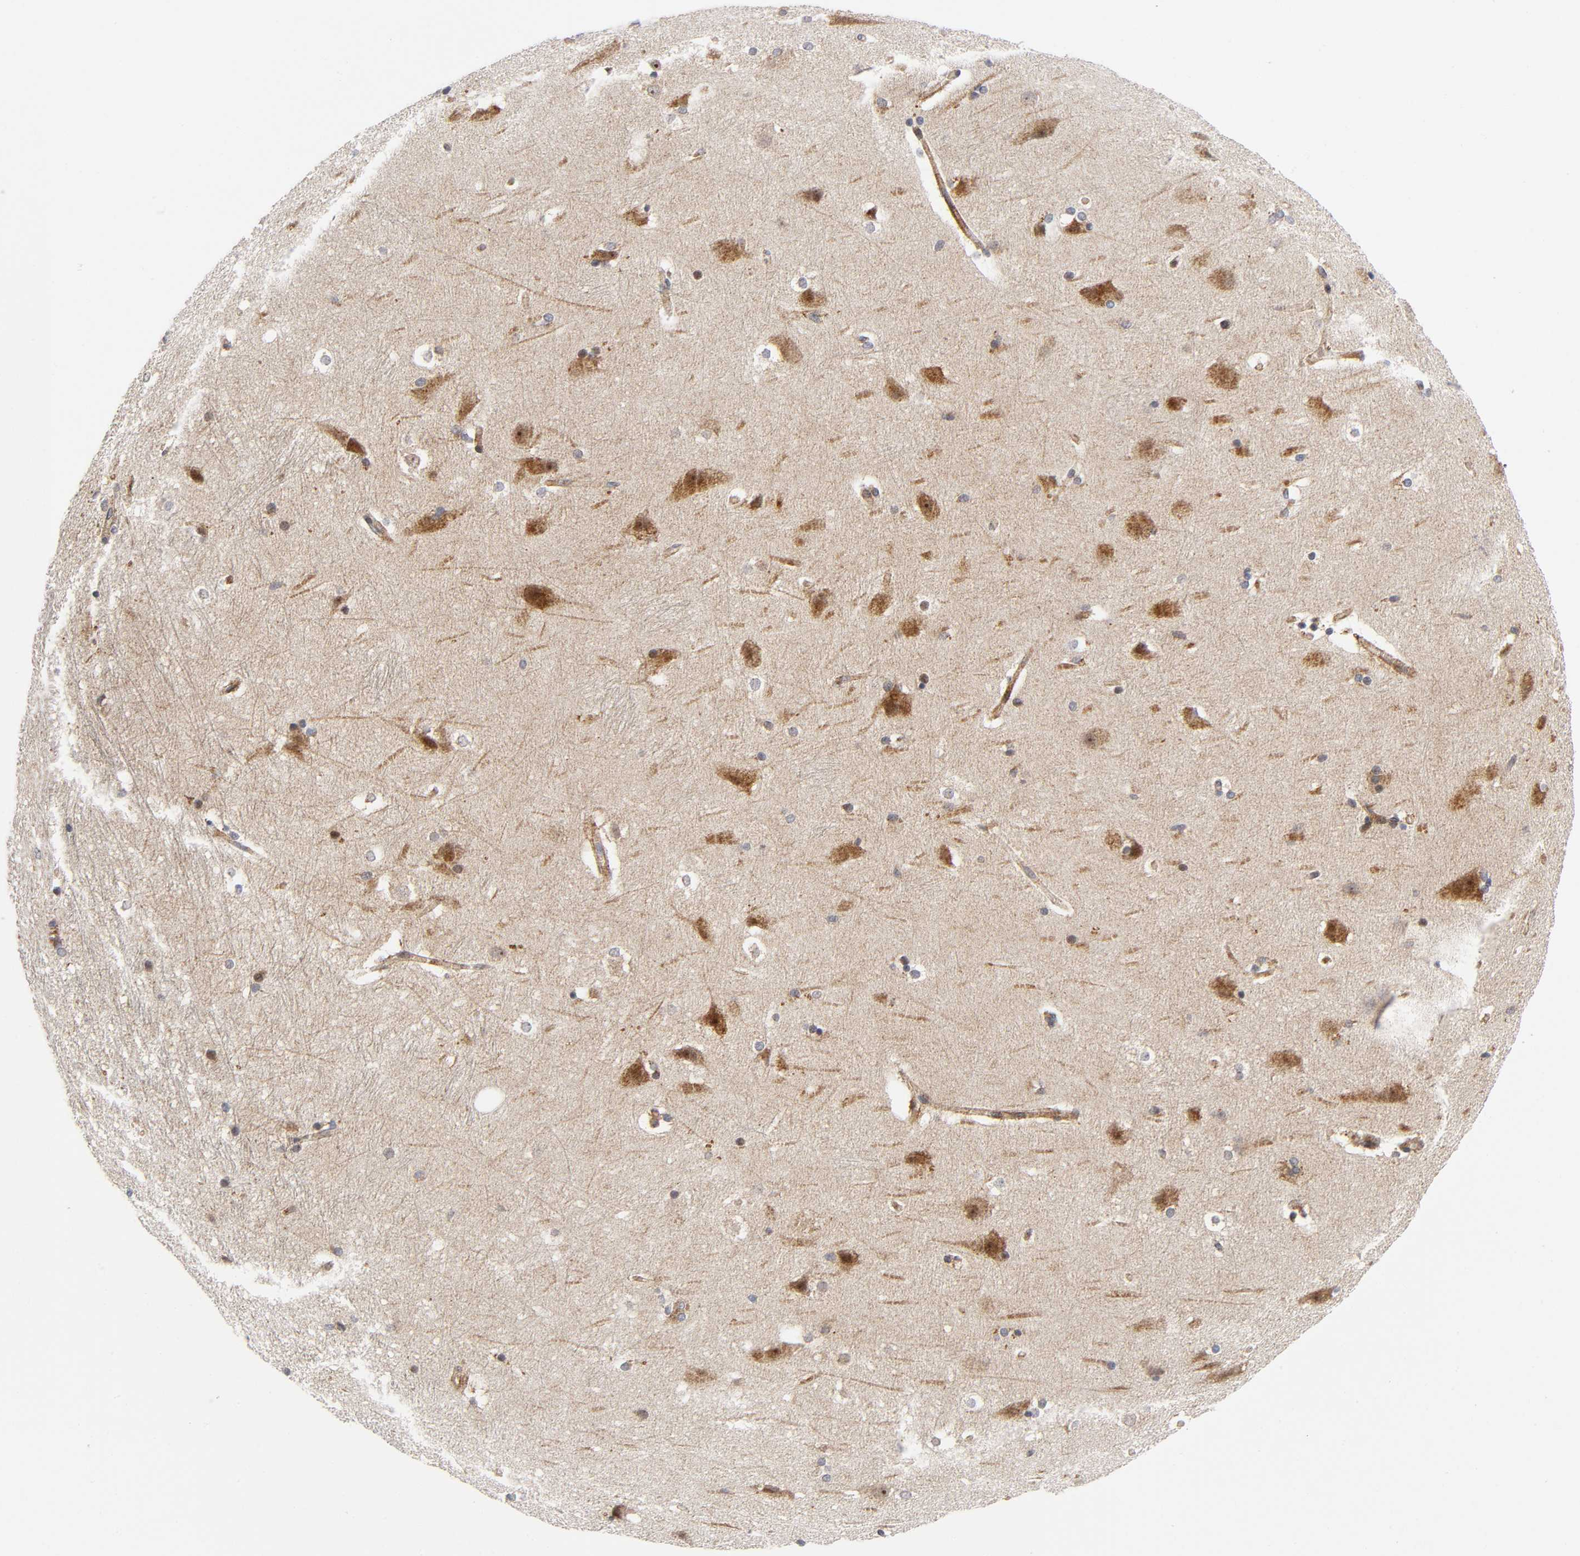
{"staining": {"intensity": "moderate", "quantity": "25%-75%", "location": "cytoplasmic/membranous"}, "tissue": "hippocampus", "cell_type": "Glial cells", "image_type": "normal", "snomed": [{"axis": "morphology", "description": "Normal tissue, NOS"}, {"axis": "topography", "description": "Hippocampus"}], "caption": "An immunohistochemistry image of benign tissue is shown. Protein staining in brown labels moderate cytoplasmic/membranous positivity in hippocampus within glial cells.", "gene": "EIF5", "patient": {"sex": "female", "age": 19}}